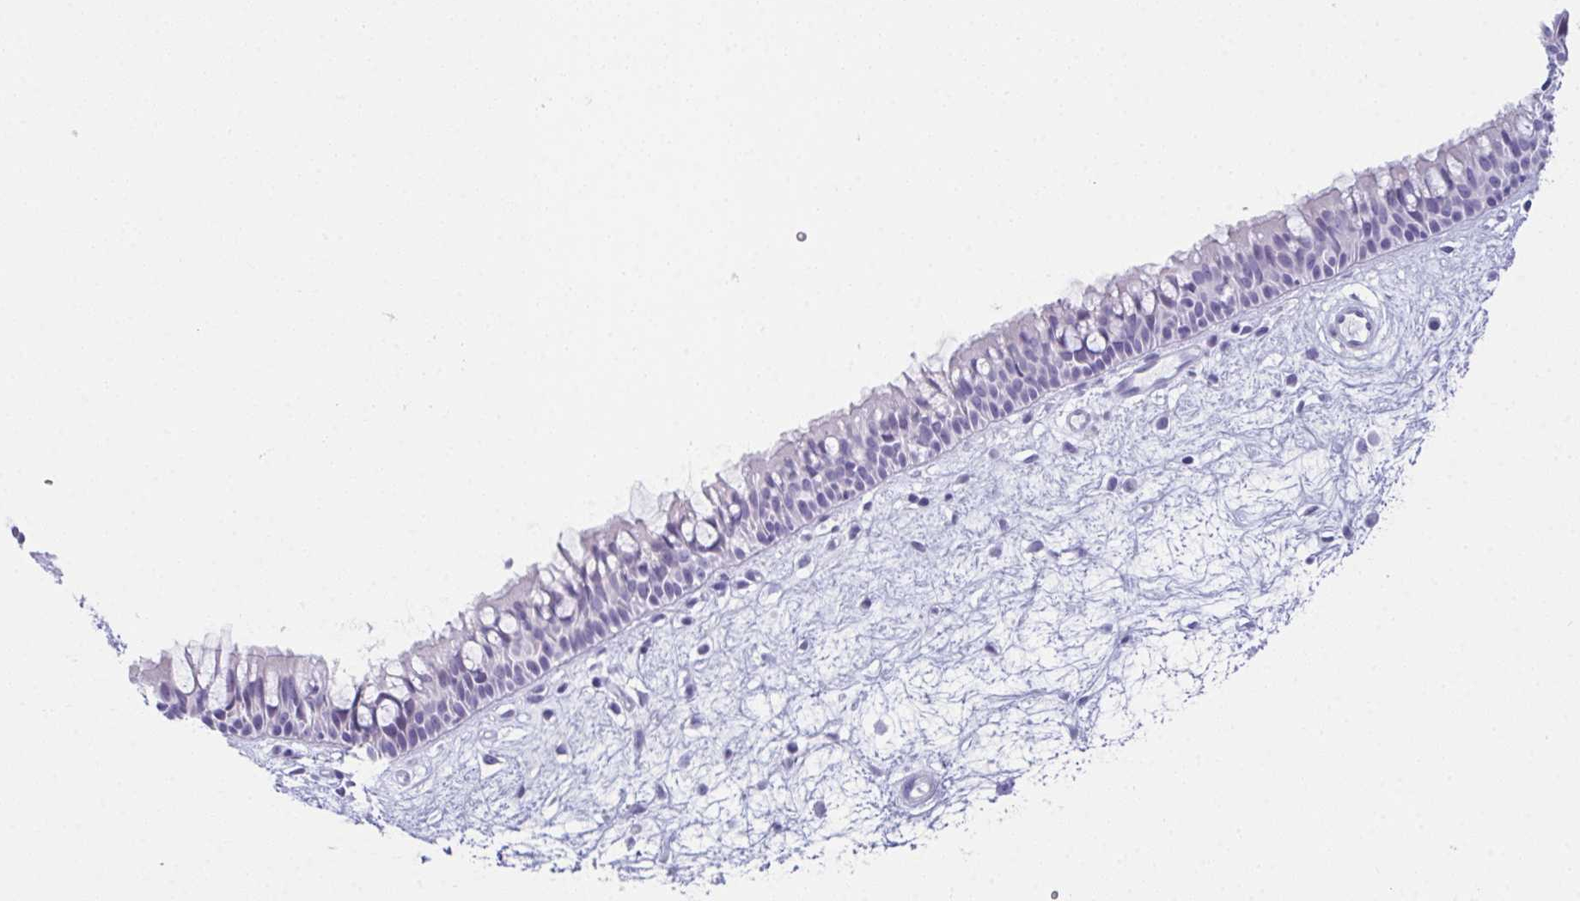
{"staining": {"intensity": "negative", "quantity": "none", "location": "none"}, "tissue": "nasopharynx", "cell_type": "Respiratory epithelial cells", "image_type": "normal", "snomed": [{"axis": "morphology", "description": "Normal tissue, NOS"}, {"axis": "topography", "description": "Nasopharynx"}], "caption": "Histopathology image shows no protein staining in respiratory epithelial cells of unremarkable nasopharynx.", "gene": "TEX19", "patient": {"sex": "male", "age": 69}}